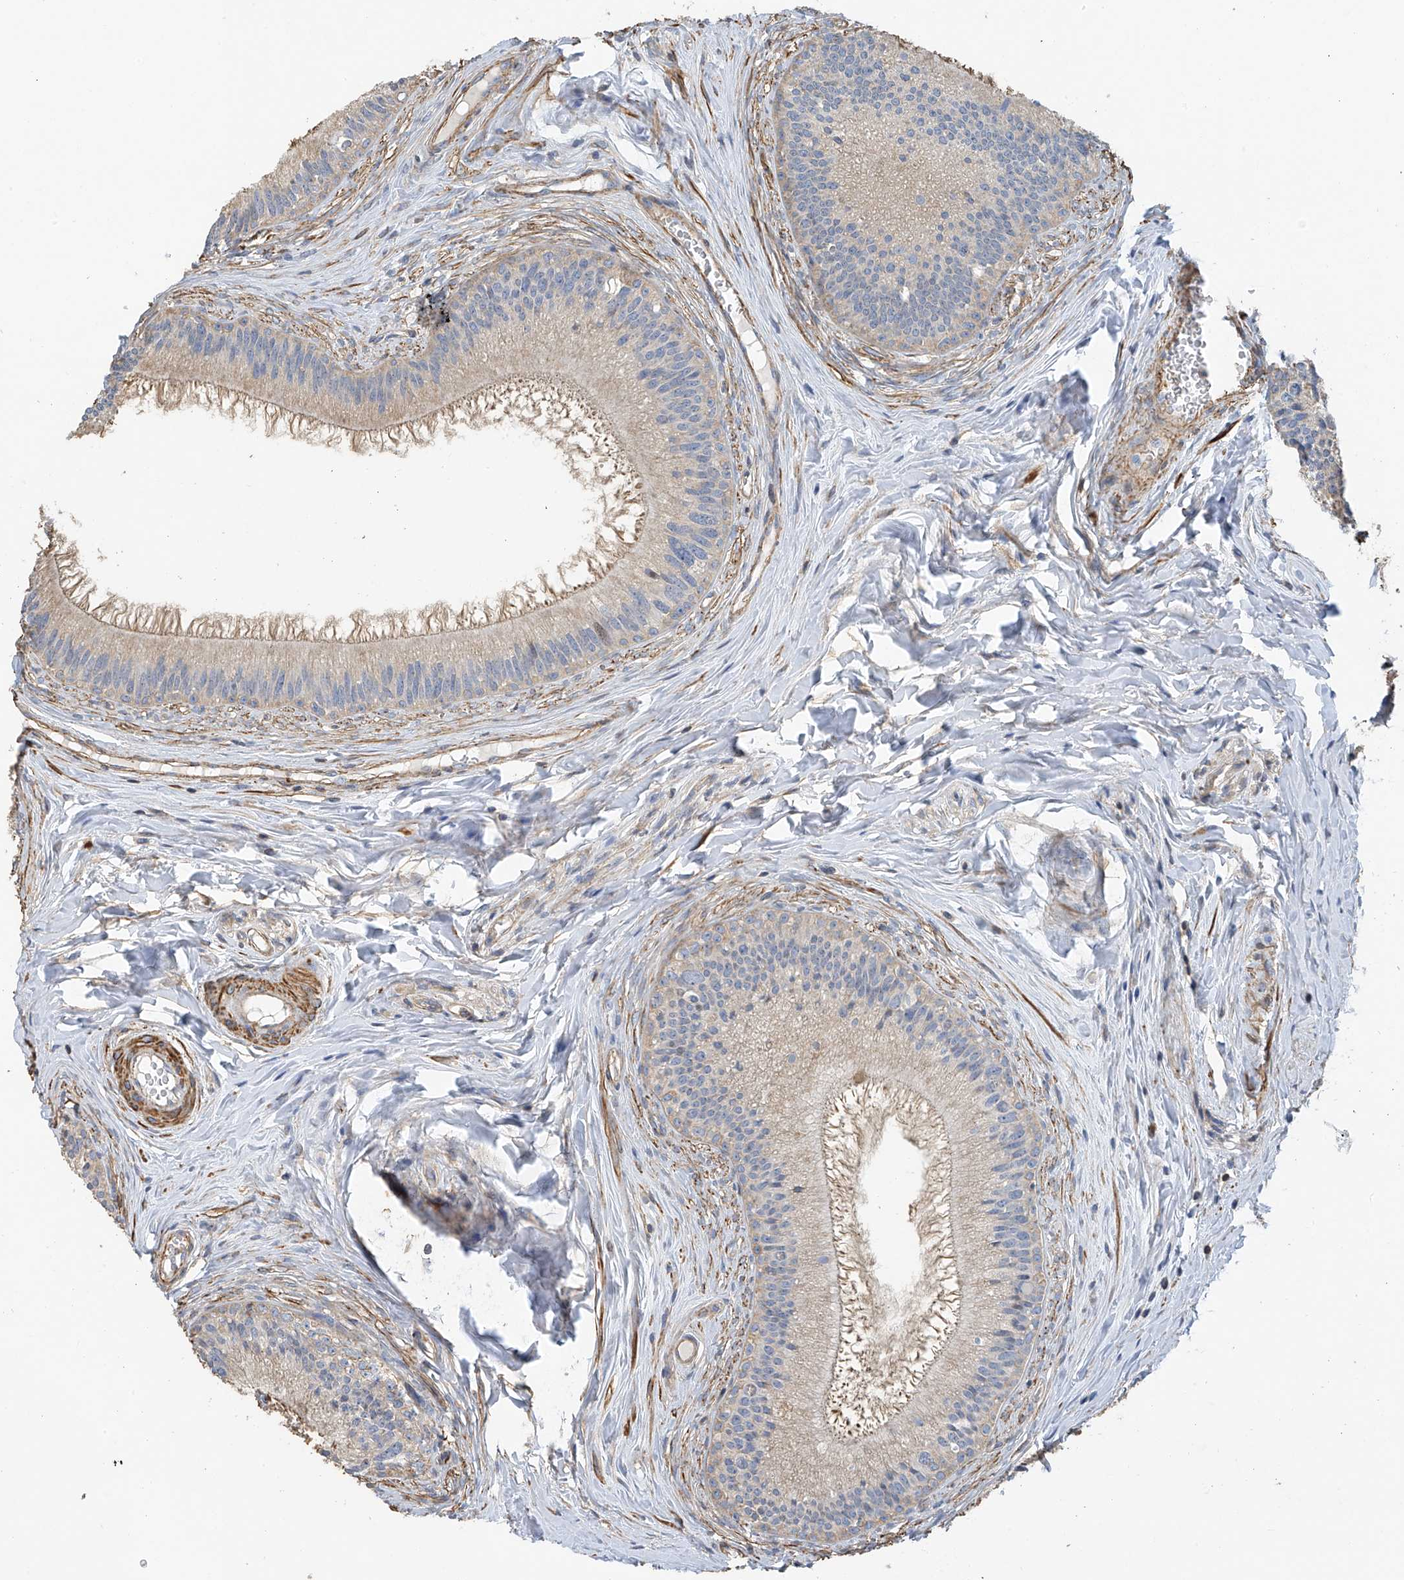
{"staining": {"intensity": "moderate", "quantity": "<25%", "location": "cytoplasmic/membranous"}, "tissue": "epididymis", "cell_type": "Glandular cells", "image_type": "normal", "snomed": [{"axis": "morphology", "description": "Normal tissue, NOS"}, {"axis": "topography", "description": "Epididymis"}], "caption": "Glandular cells exhibit low levels of moderate cytoplasmic/membranous positivity in about <25% of cells in unremarkable human epididymis. (Stains: DAB in brown, nuclei in blue, Microscopy: brightfield microscopy at high magnification).", "gene": "SLC43A3", "patient": {"sex": "male", "age": 27}}